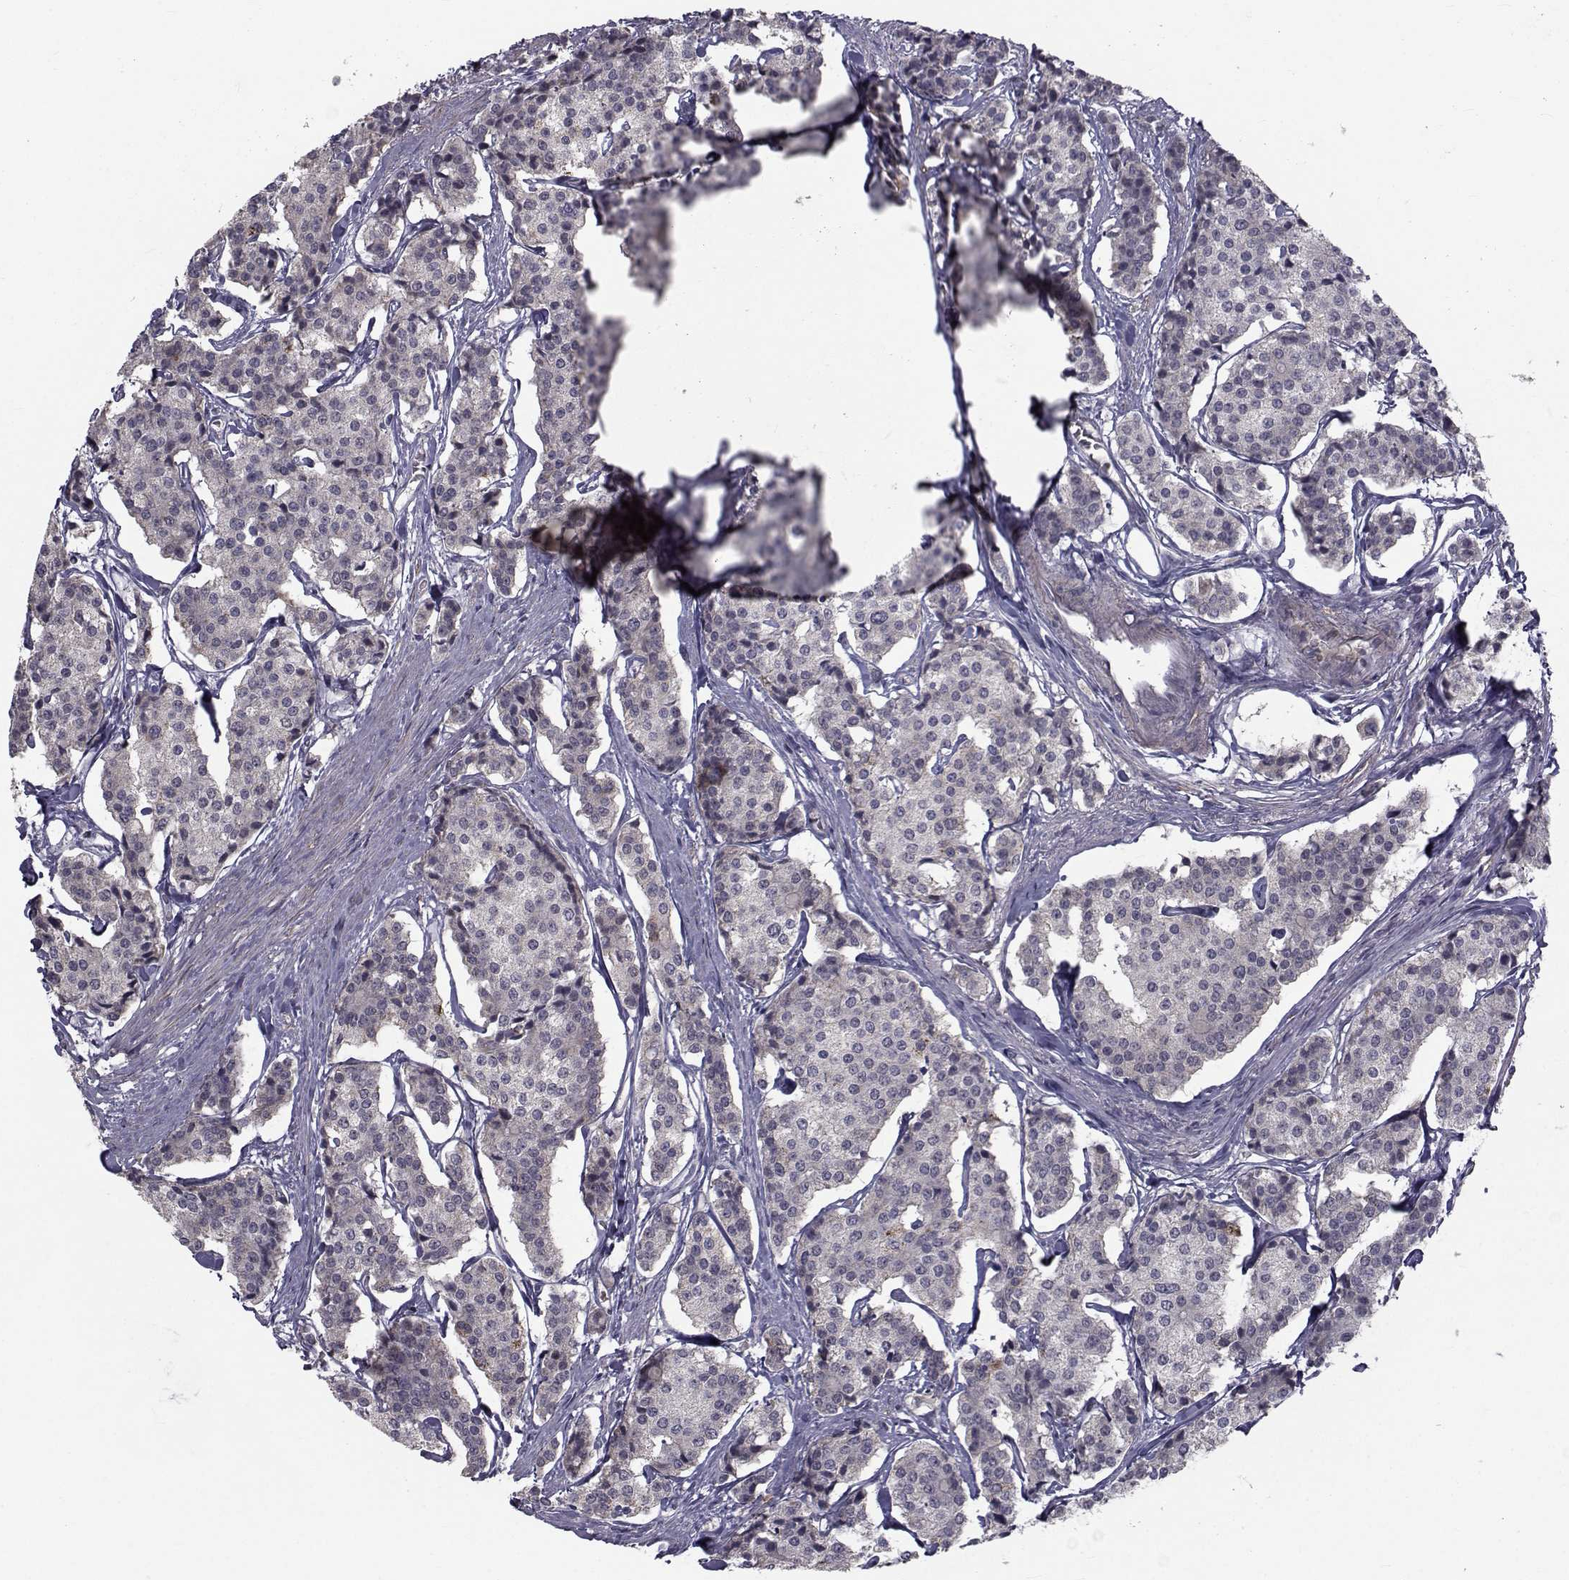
{"staining": {"intensity": "negative", "quantity": "none", "location": "none"}, "tissue": "carcinoid", "cell_type": "Tumor cells", "image_type": "cancer", "snomed": [{"axis": "morphology", "description": "Carcinoid, malignant, NOS"}, {"axis": "topography", "description": "Small intestine"}], "caption": "Tumor cells are negative for protein expression in human carcinoid.", "gene": "FDXR", "patient": {"sex": "female", "age": 65}}